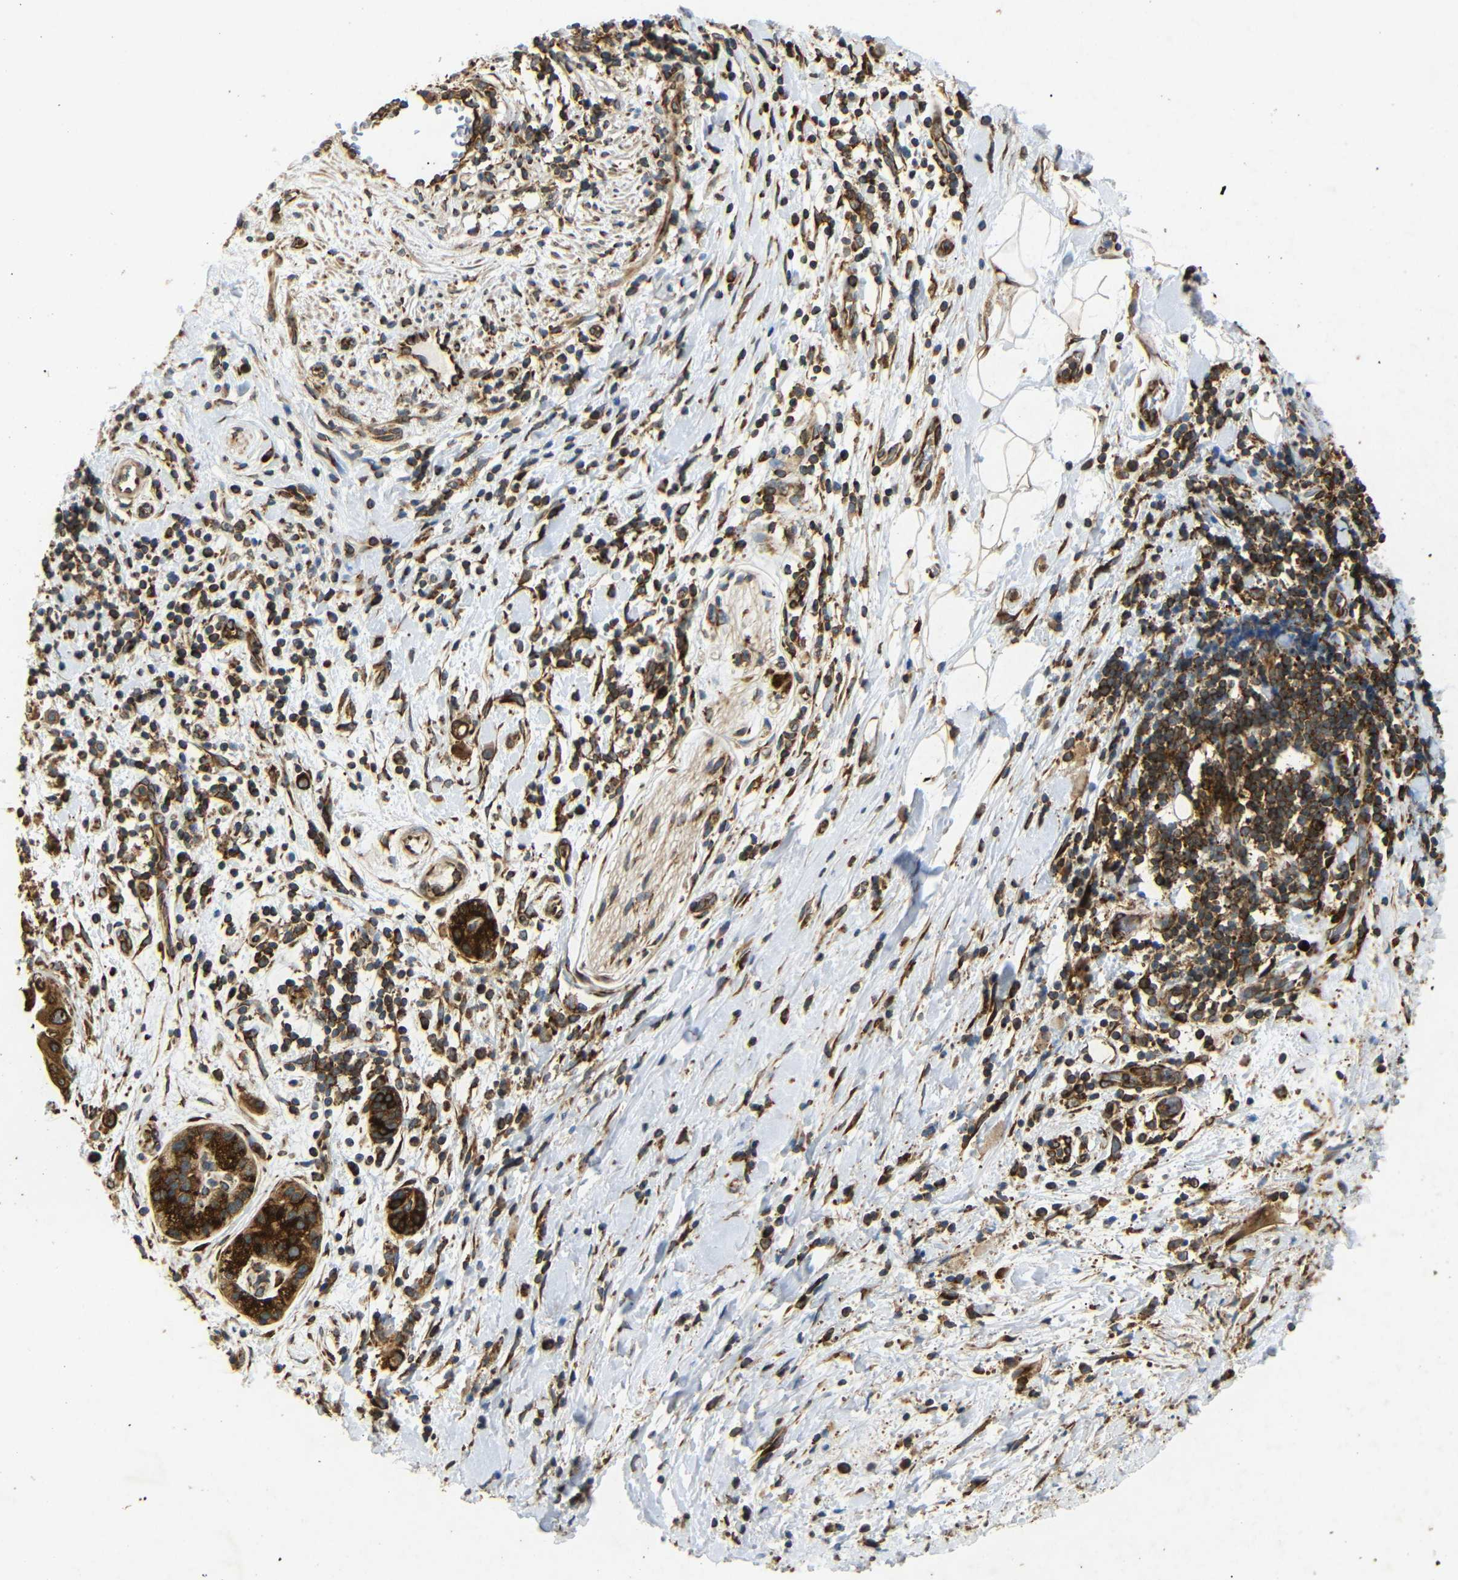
{"staining": {"intensity": "strong", "quantity": ">75%", "location": "cytoplasmic/membranous"}, "tissue": "pancreatic cancer", "cell_type": "Tumor cells", "image_type": "cancer", "snomed": [{"axis": "morphology", "description": "Adenocarcinoma, NOS"}, {"axis": "topography", "description": "Pancreas"}], "caption": "Brown immunohistochemical staining in pancreatic adenocarcinoma exhibits strong cytoplasmic/membranous expression in about >75% of tumor cells.", "gene": "BTF3", "patient": {"sex": "male", "age": 55}}